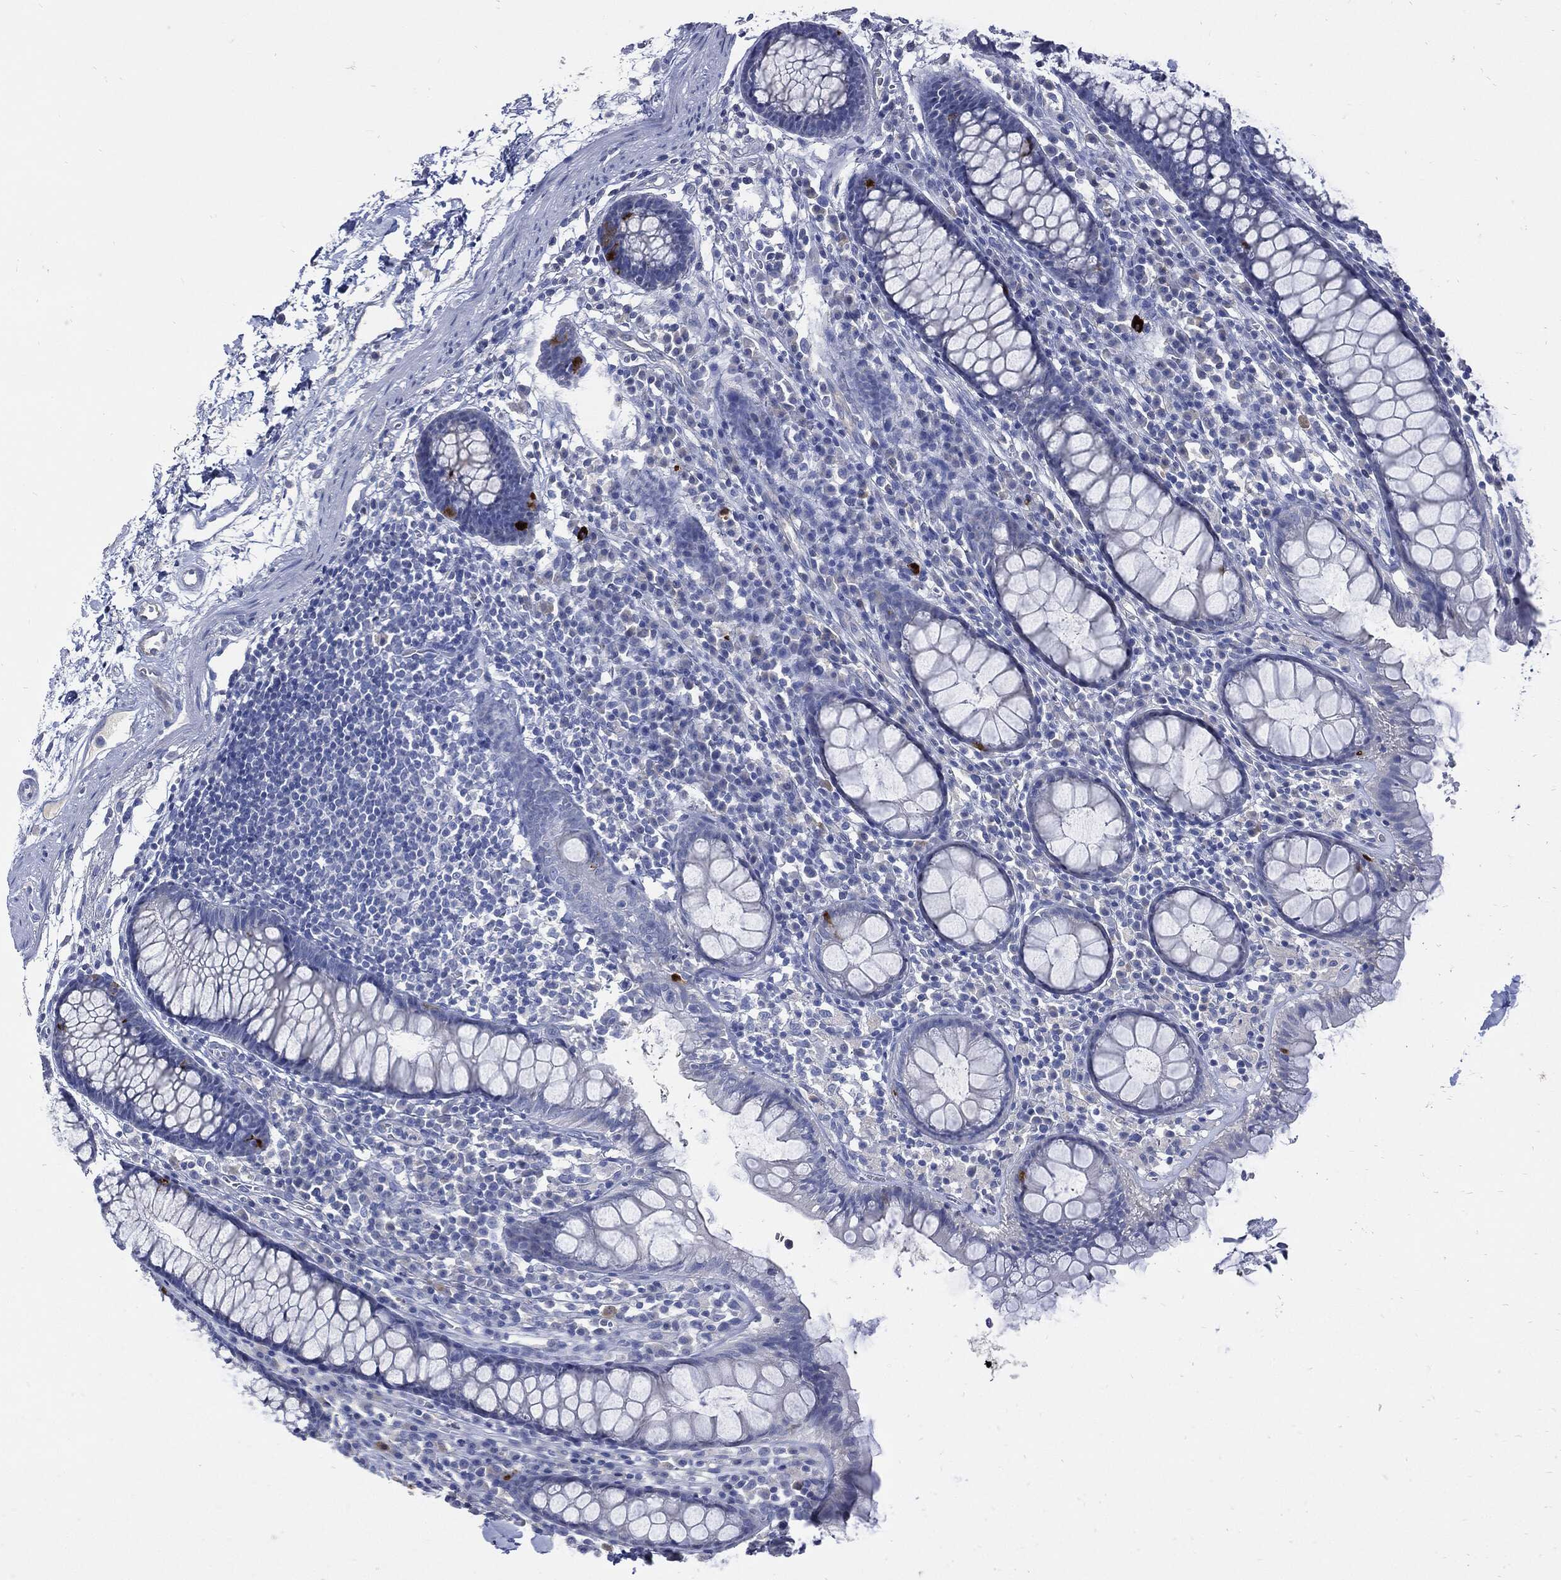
{"staining": {"intensity": "negative", "quantity": "none", "location": "none"}, "tissue": "colon", "cell_type": "Endothelial cells", "image_type": "normal", "snomed": [{"axis": "morphology", "description": "Normal tissue, NOS"}, {"axis": "topography", "description": "Colon"}], "caption": "A high-resolution micrograph shows IHC staining of normal colon, which demonstrates no significant expression in endothelial cells. Nuclei are stained in blue.", "gene": "CPE", "patient": {"sex": "male", "age": 76}}